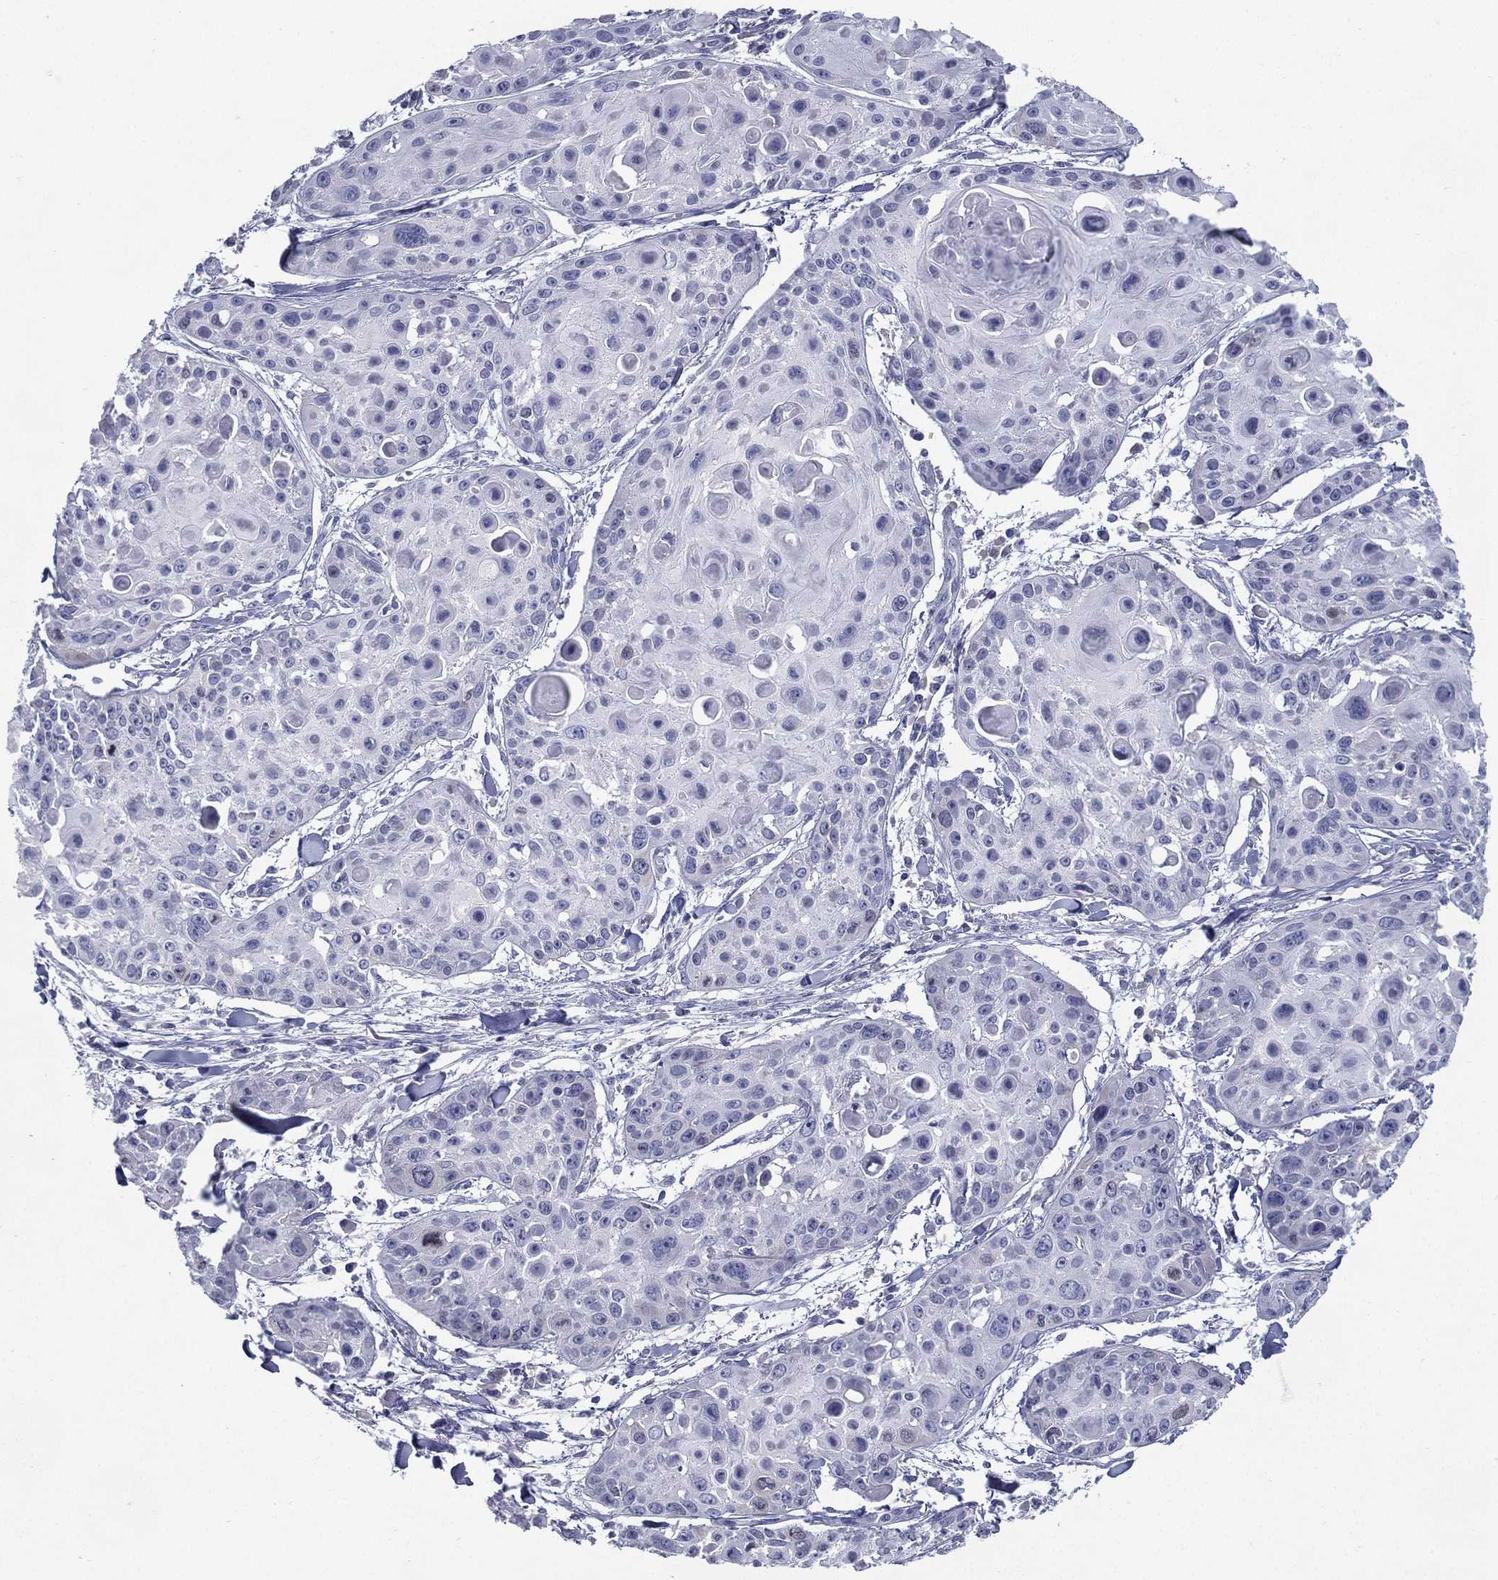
{"staining": {"intensity": "negative", "quantity": "none", "location": "none"}, "tissue": "skin cancer", "cell_type": "Tumor cells", "image_type": "cancer", "snomed": [{"axis": "morphology", "description": "Squamous cell carcinoma, NOS"}, {"axis": "topography", "description": "Skin"}, {"axis": "topography", "description": "Anal"}], "caption": "A photomicrograph of human squamous cell carcinoma (skin) is negative for staining in tumor cells. (DAB (3,3'-diaminobenzidine) immunohistochemistry, high magnification).", "gene": "KIF2C", "patient": {"sex": "female", "age": 75}}